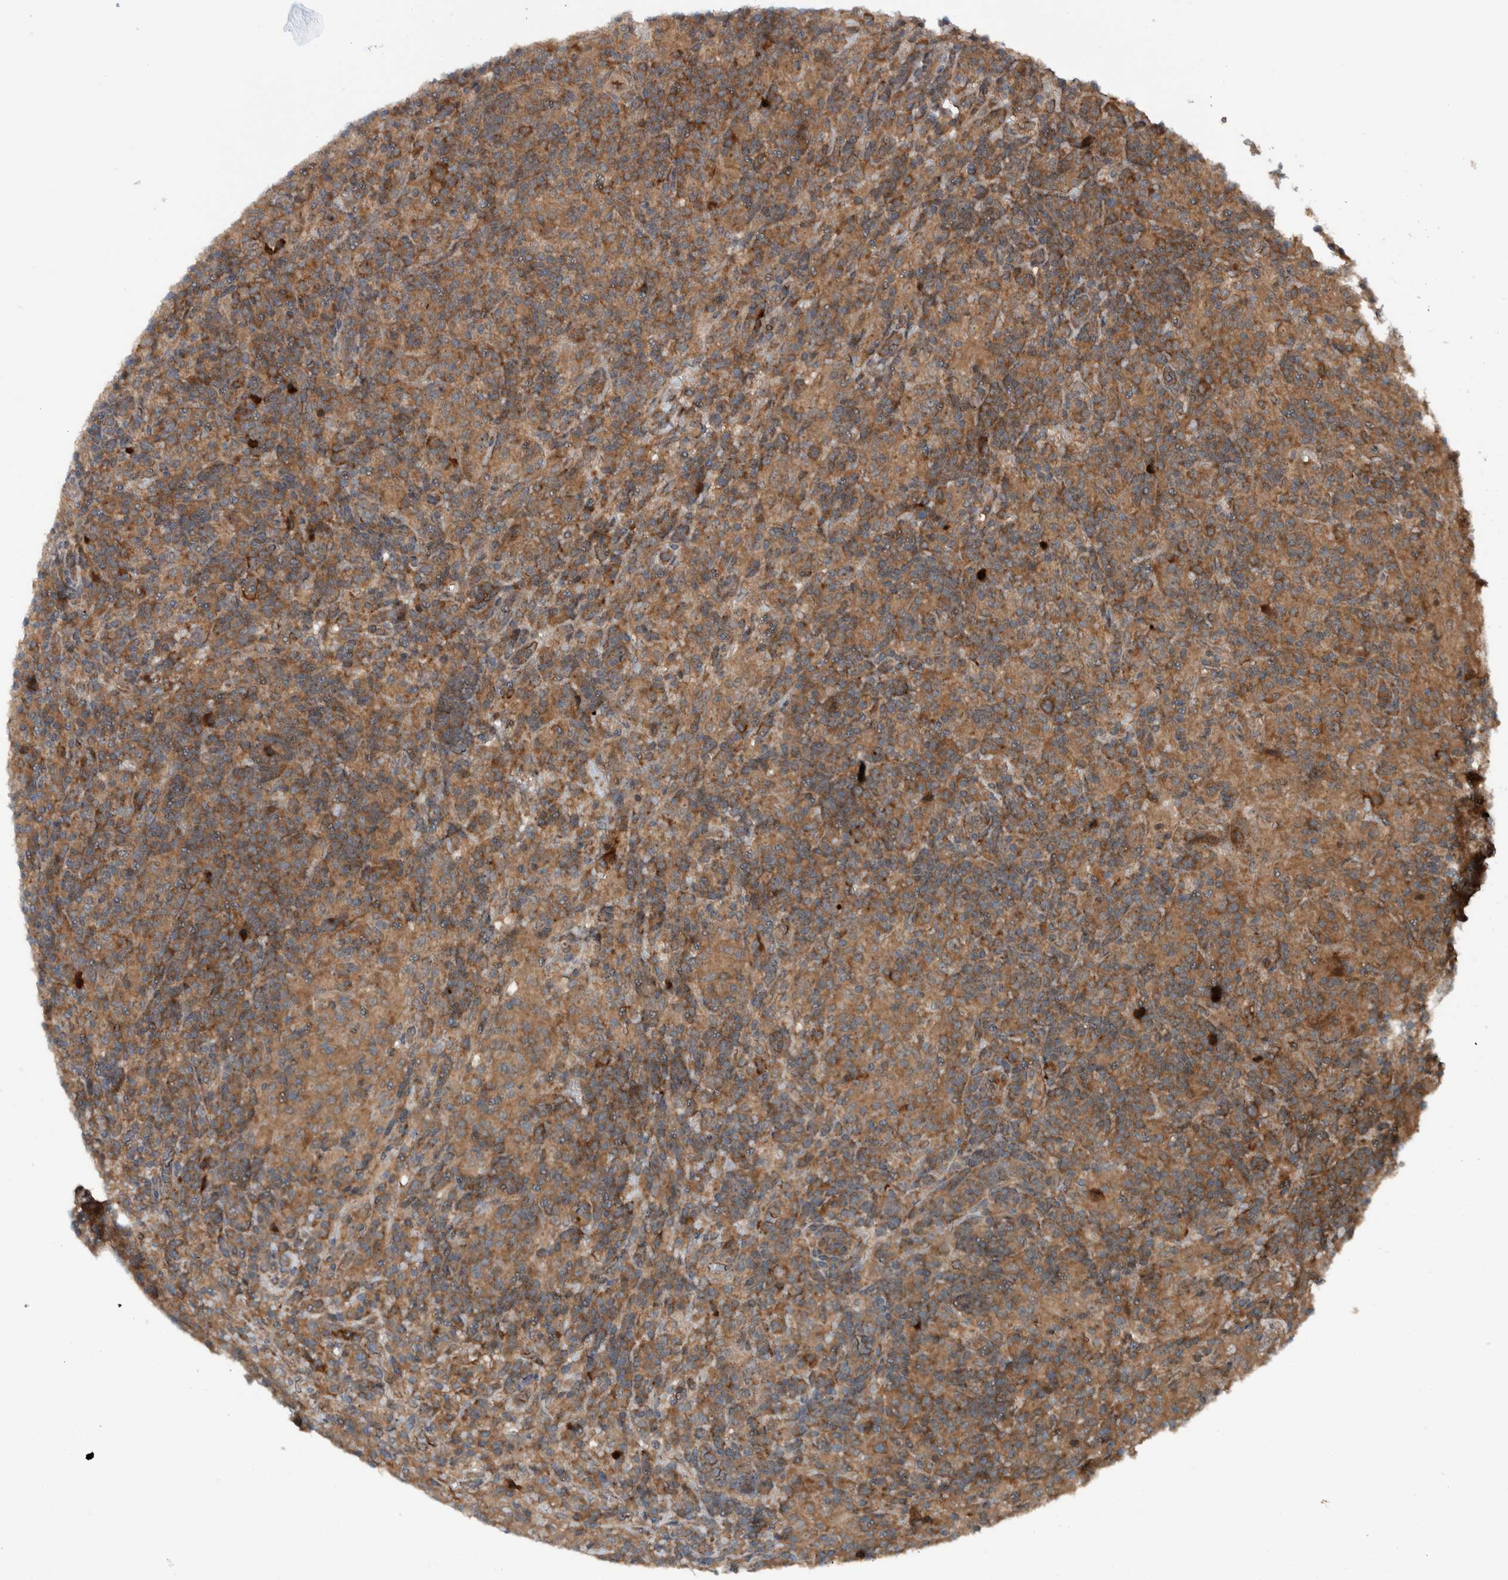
{"staining": {"intensity": "moderate", "quantity": ">75%", "location": "cytoplasmic/membranous"}, "tissue": "lymphoma", "cell_type": "Tumor cells", "image_type": "cancer", "snomed": [{"axis": "morphology", "description": "Hodgkin's disease, NOS"}, {"axis": "topography", "description": "Lymph node"}], "caption": "A high-resolution micrograph shows immunohistochemistry (IHC) staining of Hodgkin's disease, which exhibits moderate cytoplasmic/membranous positivity in approximately >75% of tumor cells.", "gene": "CUEDC1", "patient": {"sex": "male", "age": 70}}